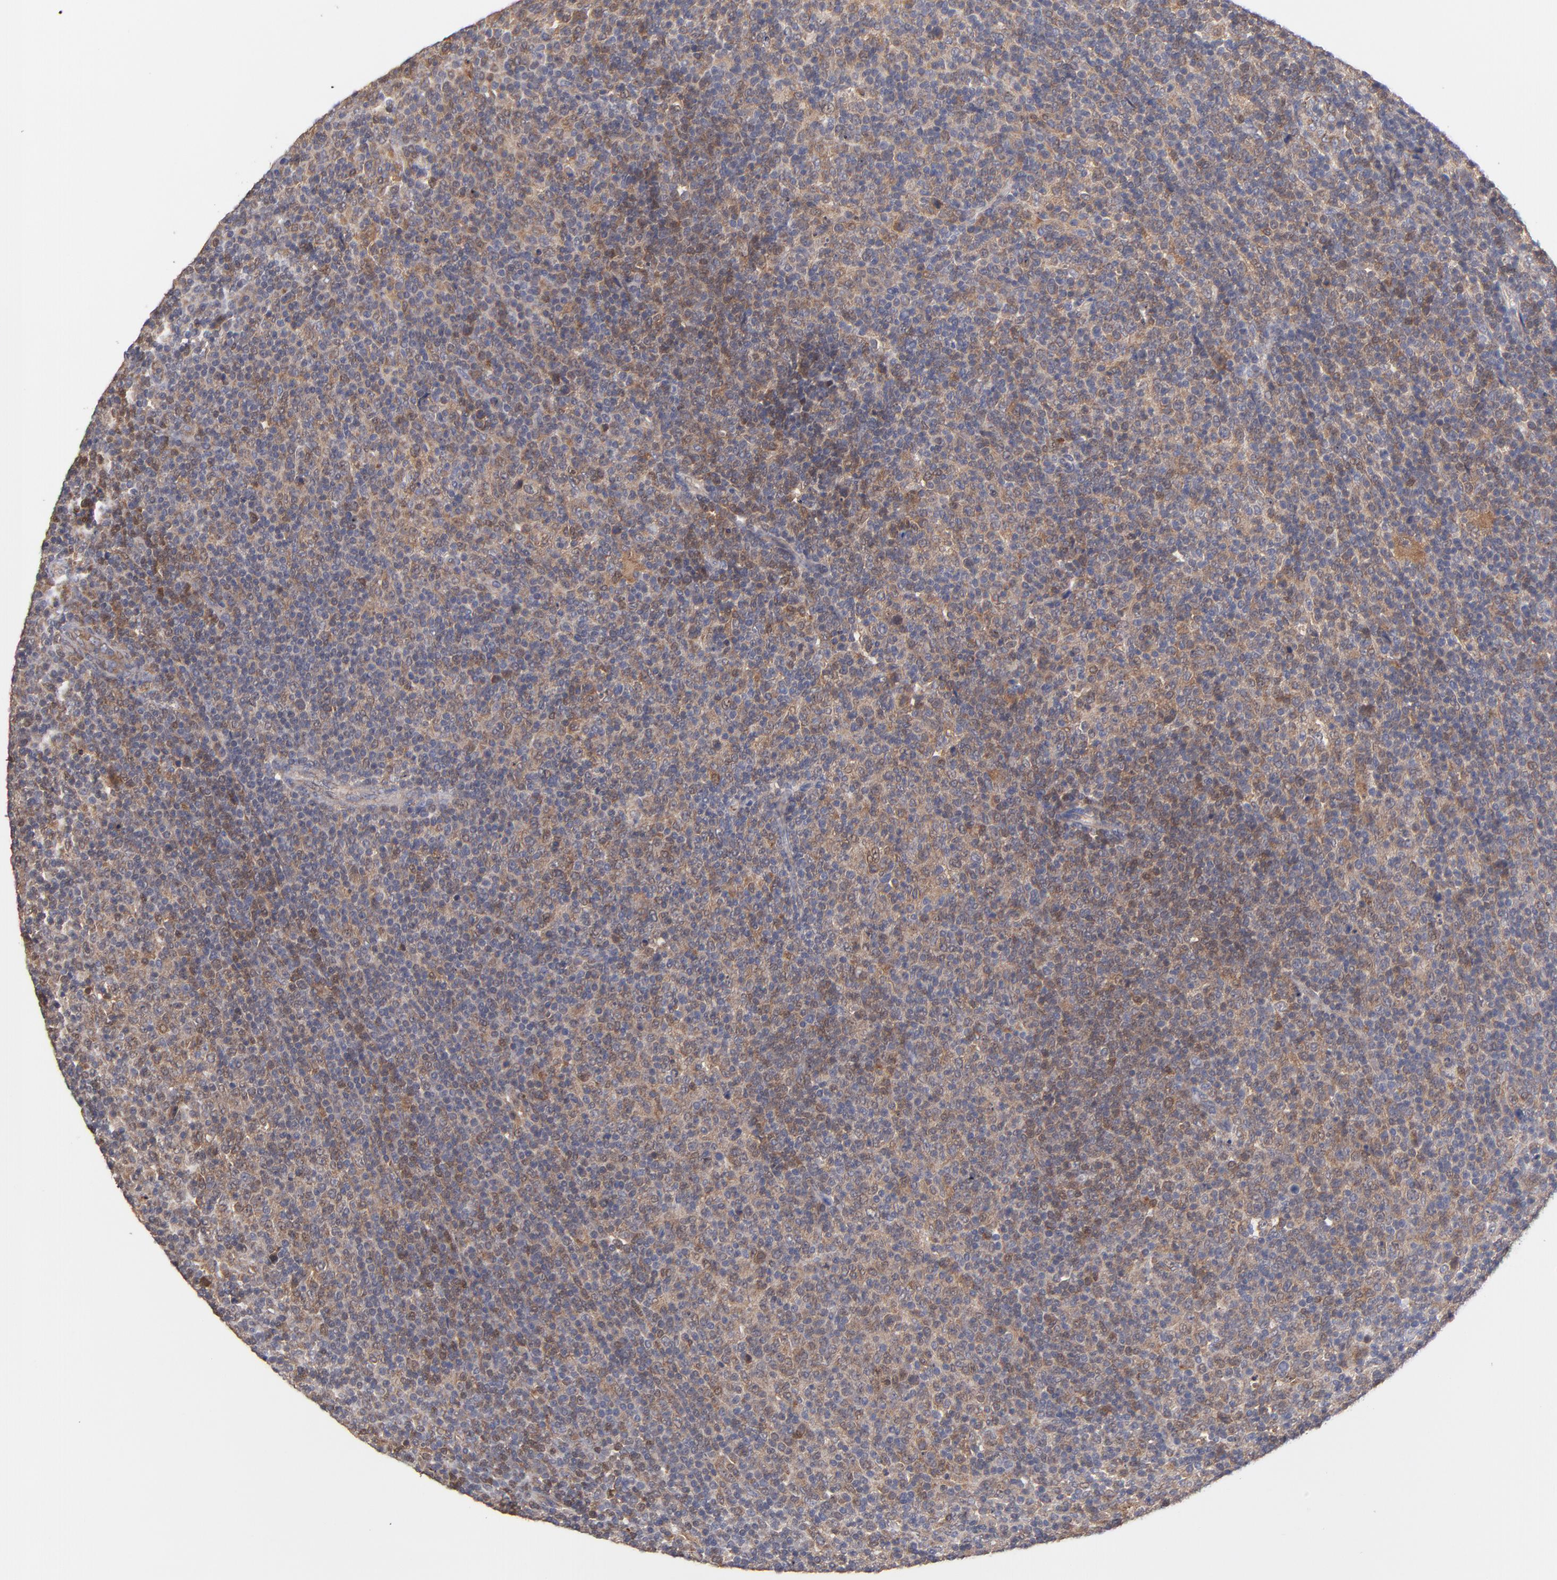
{"staining": {"intensity": "moderate", "quantity": "25%-75%", "location": "cytoplasmic/membranous"}, "tissue": "lymphoma", "cell_type": "Tumor cells", "image_type": "cancer", "snomed": [{"axis": "morphology", "description": "Malignant lymphoma, non-Hodgkin's type, Low grade"}, {"axis": "topography", "description": "Lymph node"}], "caption": "DAB immunohistochemical staining of low-grade malignant lymphoma, non-Hodgkin's type exhibits moderate cytoplasmic/membranous protein positivity in approximately 25%-75% of tumor cells. The staining is performed using DAB brown chromogen to label protein expression. The nuclei are counter-stained blue using hematoxylin.", "gene": "GMFG", "patient": {"sex": "male", "age": 70}}